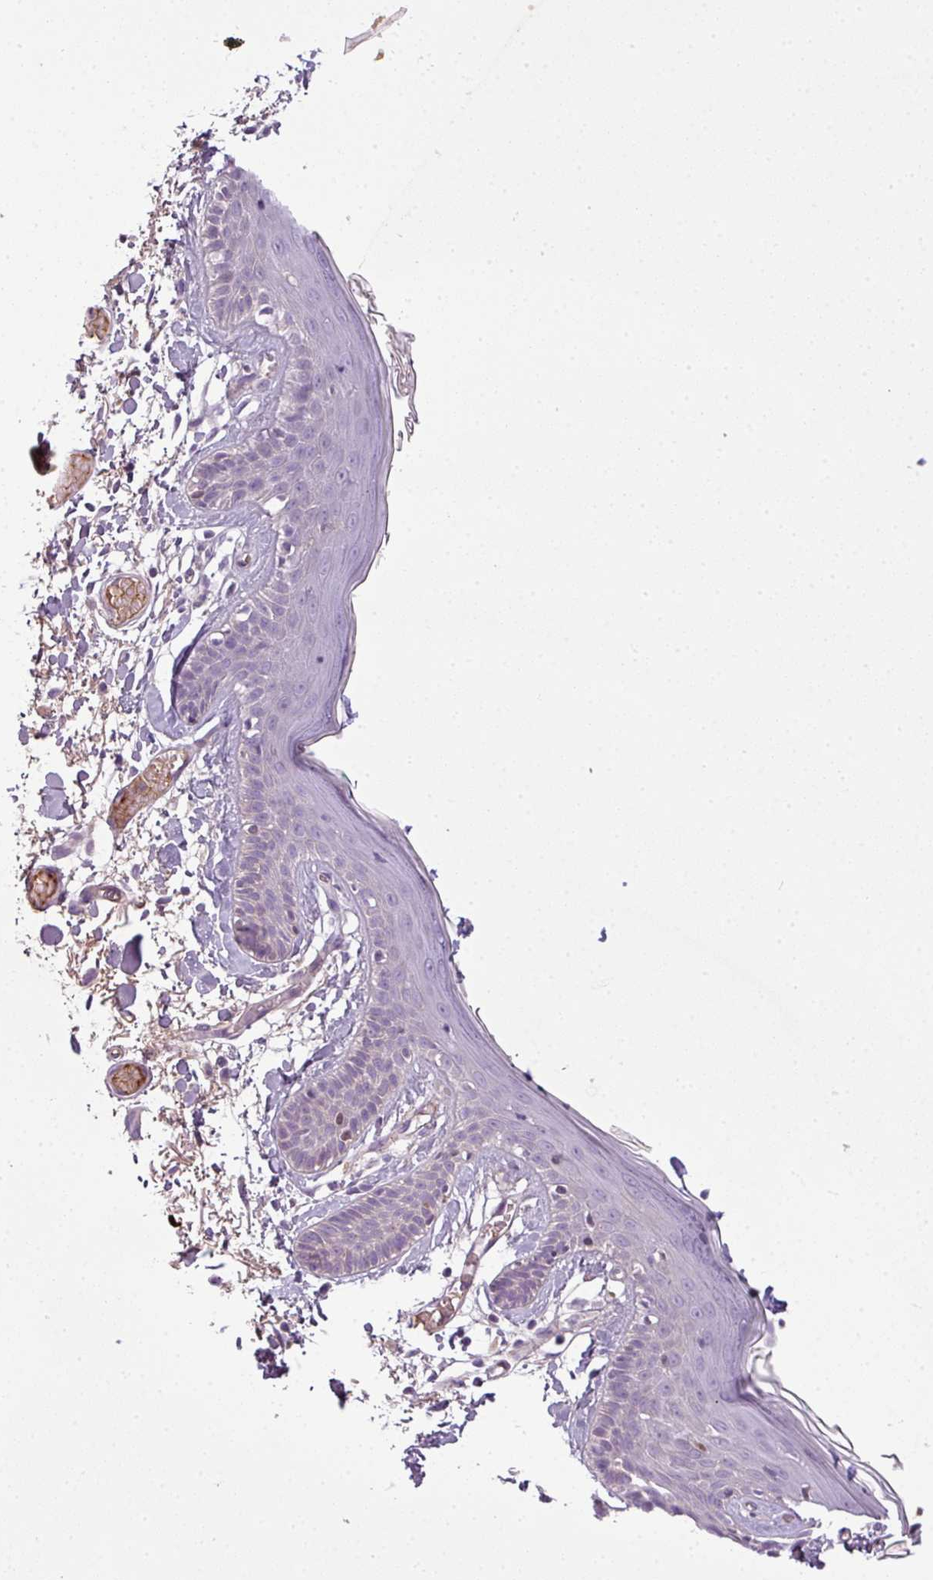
{"staining": {"intensity": "negative", "quantity": "none", "location": "none"}, "tissue": "skin", "cell_type": "Fibroblasts", "image_type": "normal", "snomed": [{"axis": "morphology", "description": "Normal tissue, NOS"}, {"axis": "topography", "description": "Skin"}], "caption": "Micrograph shows no protein expression in fibroblasts of normal skin.", "gene": "C4A", "patient": {"sex": "male", "age": 79}}